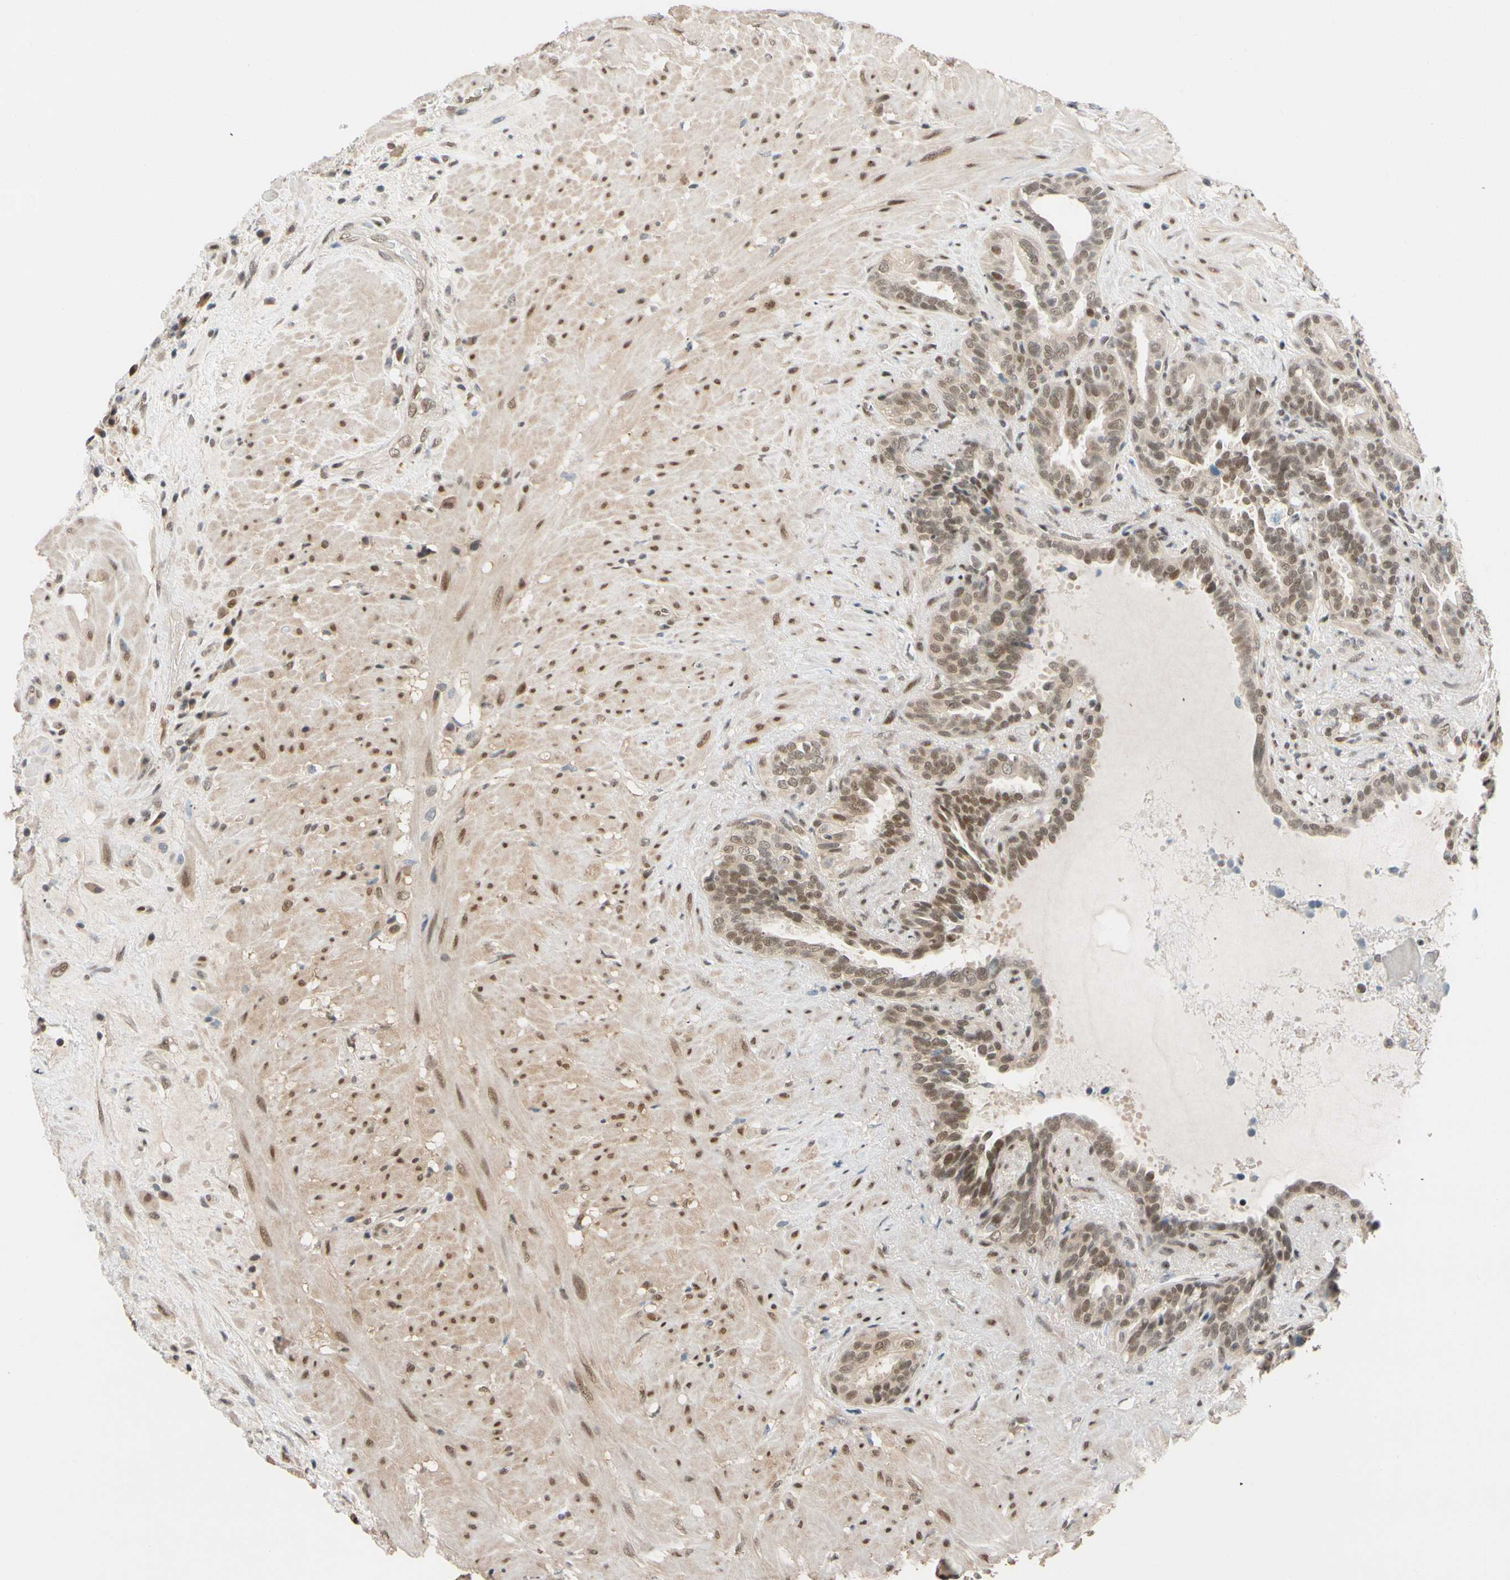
{"staining": {"intensity": "weak", "quantity": "25%-75%", "location": "nuclear"}, "tissue": "seminal vesicle", "cell_type": "Glandular cells", "image_type": "normal", "snomed": [{"axis": "morphology", "description": "Normal tissue, NOS"}, {"axis": "topography", "description": "Seminal veicle"}], "caption": "A high-resolution histopathology image shows immunohistochemistry (IHC) staining of benign seminal vesicle, which demonstrates weak nuclear positivity in about 25%-75% of glandular cells.", "gene": "TAF4", "patient": {"sex": "male", "age": 61}}